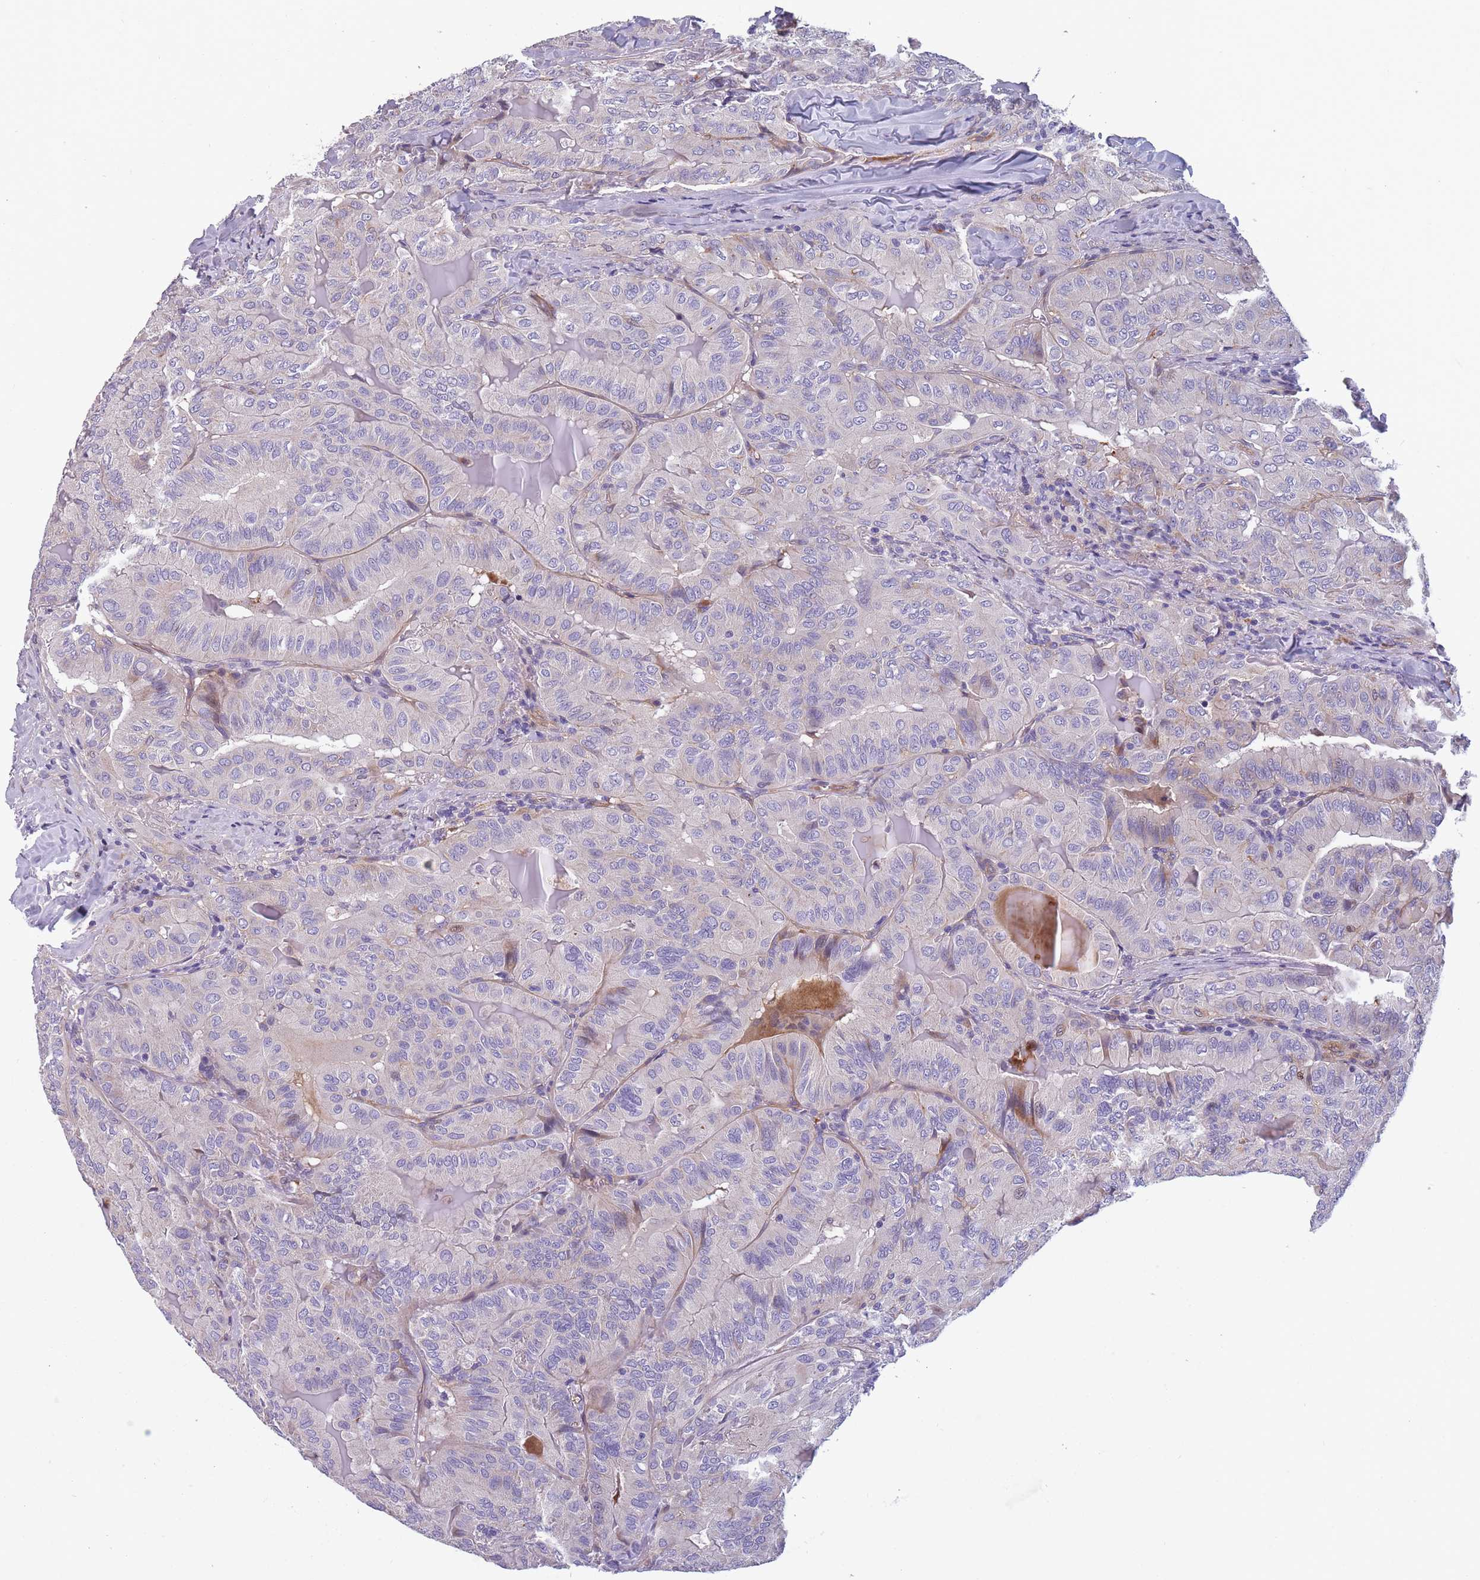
{"staining": {"intensity": "negative", "quantity": "none", "location": "none"}, "tissue": "thyroid cancer", "cell_type": "Tumor cells", "image_type": "cancer", "snomed": [{"axis": "morphology", "description": "Papillary adenocarcinoma, NOS"}, {"axis": "topography", "description": "Thyroid gland"}], "caption": "The immunohistochemistry (IHC) micrograph has no significant positivity in tumor cells of papillary adenocarcinoma (thyroid) tissue. (Brightfield microscopy of DAB immunohistochemistry (IHC) at high magnification).", "gene": "FAM83F", "patient": {"sex": "female", "age": 68}}